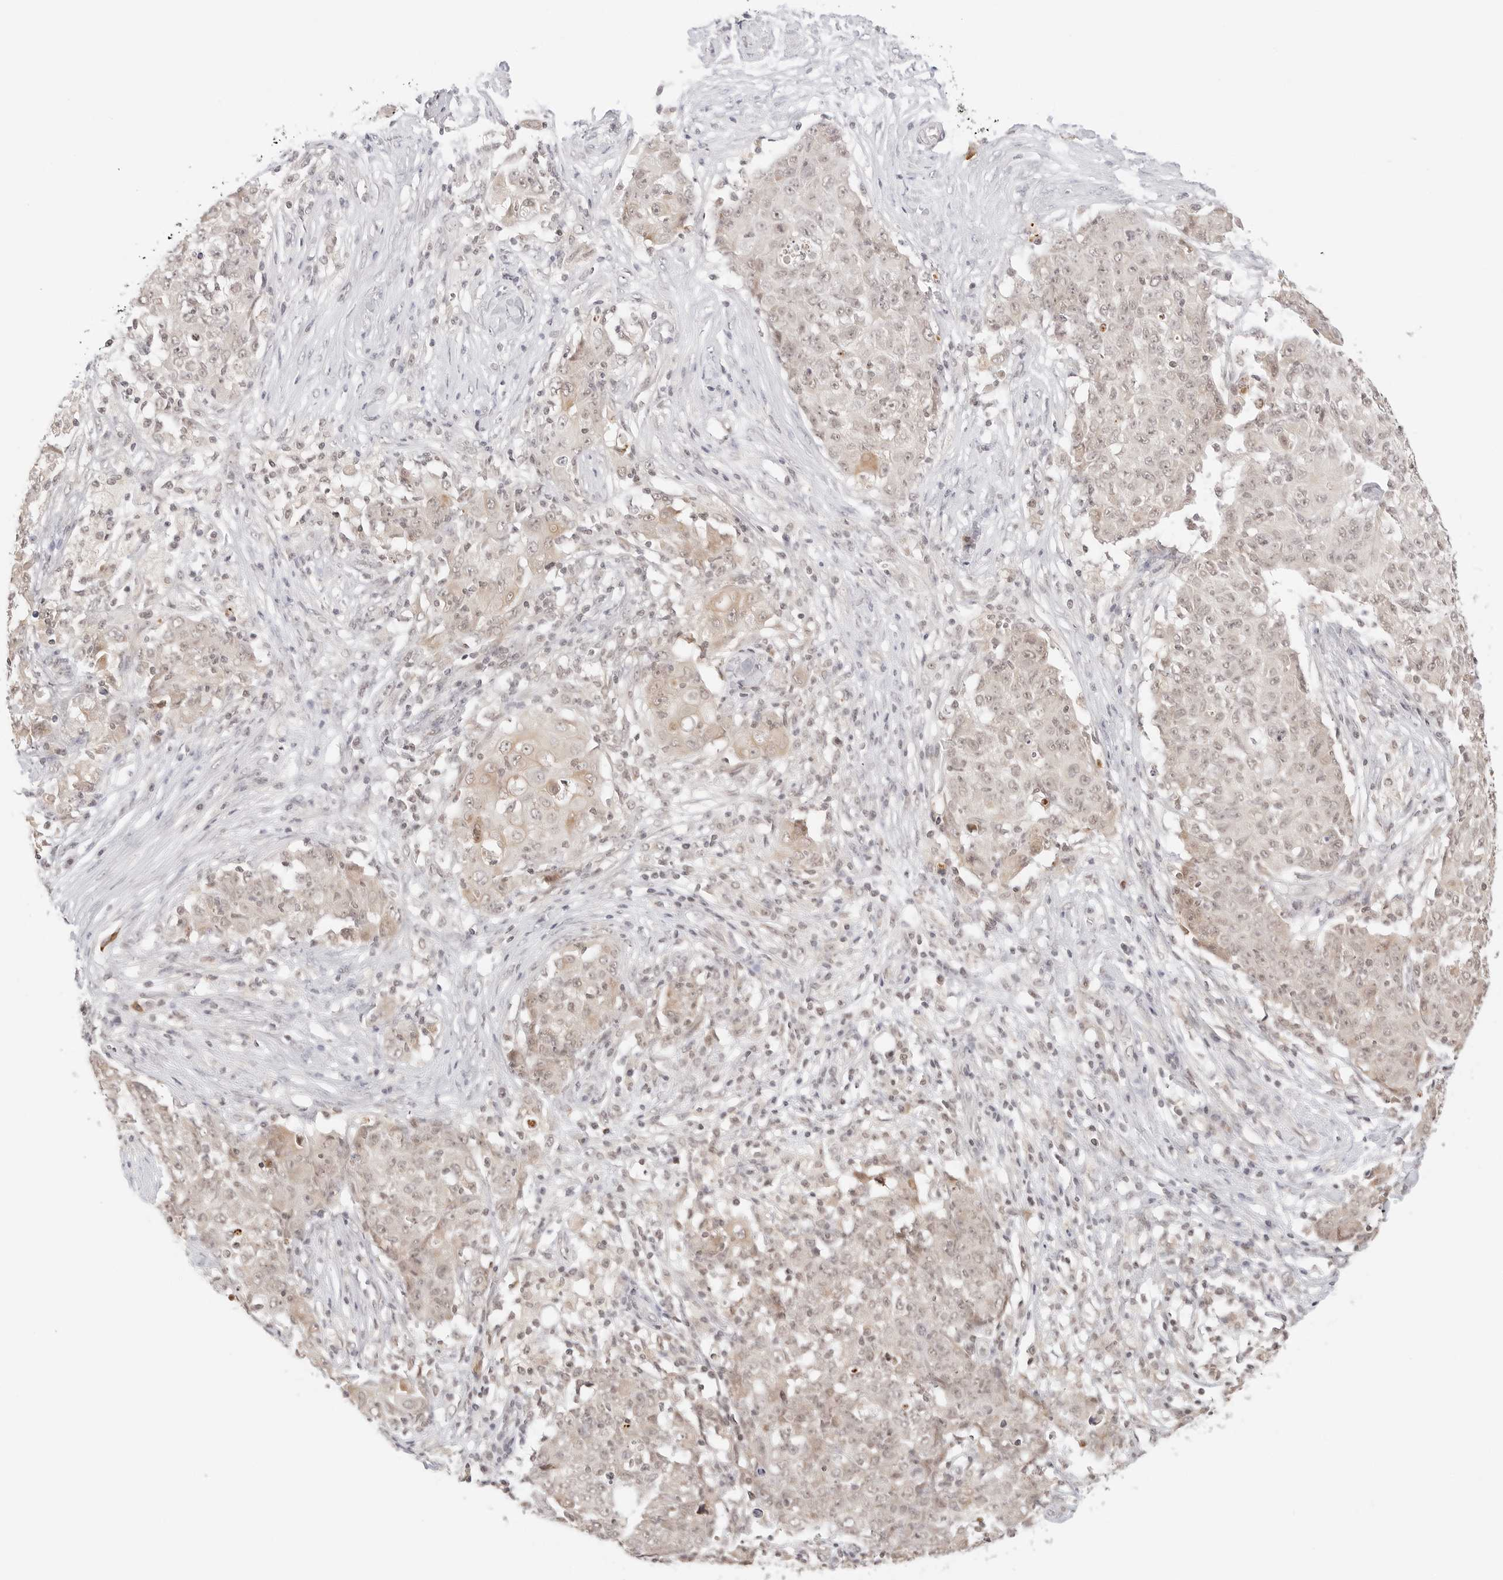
{"staining": {"intensity": "weak", "quantity": ">75%", "location": "cytoplasmic/membranous,nuclear"}, "tissue": "ovarian cancer", "cell_type": "Tumor cells", "image_type": "cancer", "snomed": [{"axis": "morphology", "description": "Carcinoma, endometroid"}, {"axis": "topography", "description": "Ovary"}], "caption": "Weak cytoplasmic/membranous and nuclear expression is identified in about >75% of tumor cells in ovarian endometroid carcinoma.", "gene": "SEPTIN4", "patient": {"sex": "female", "age": 42}}